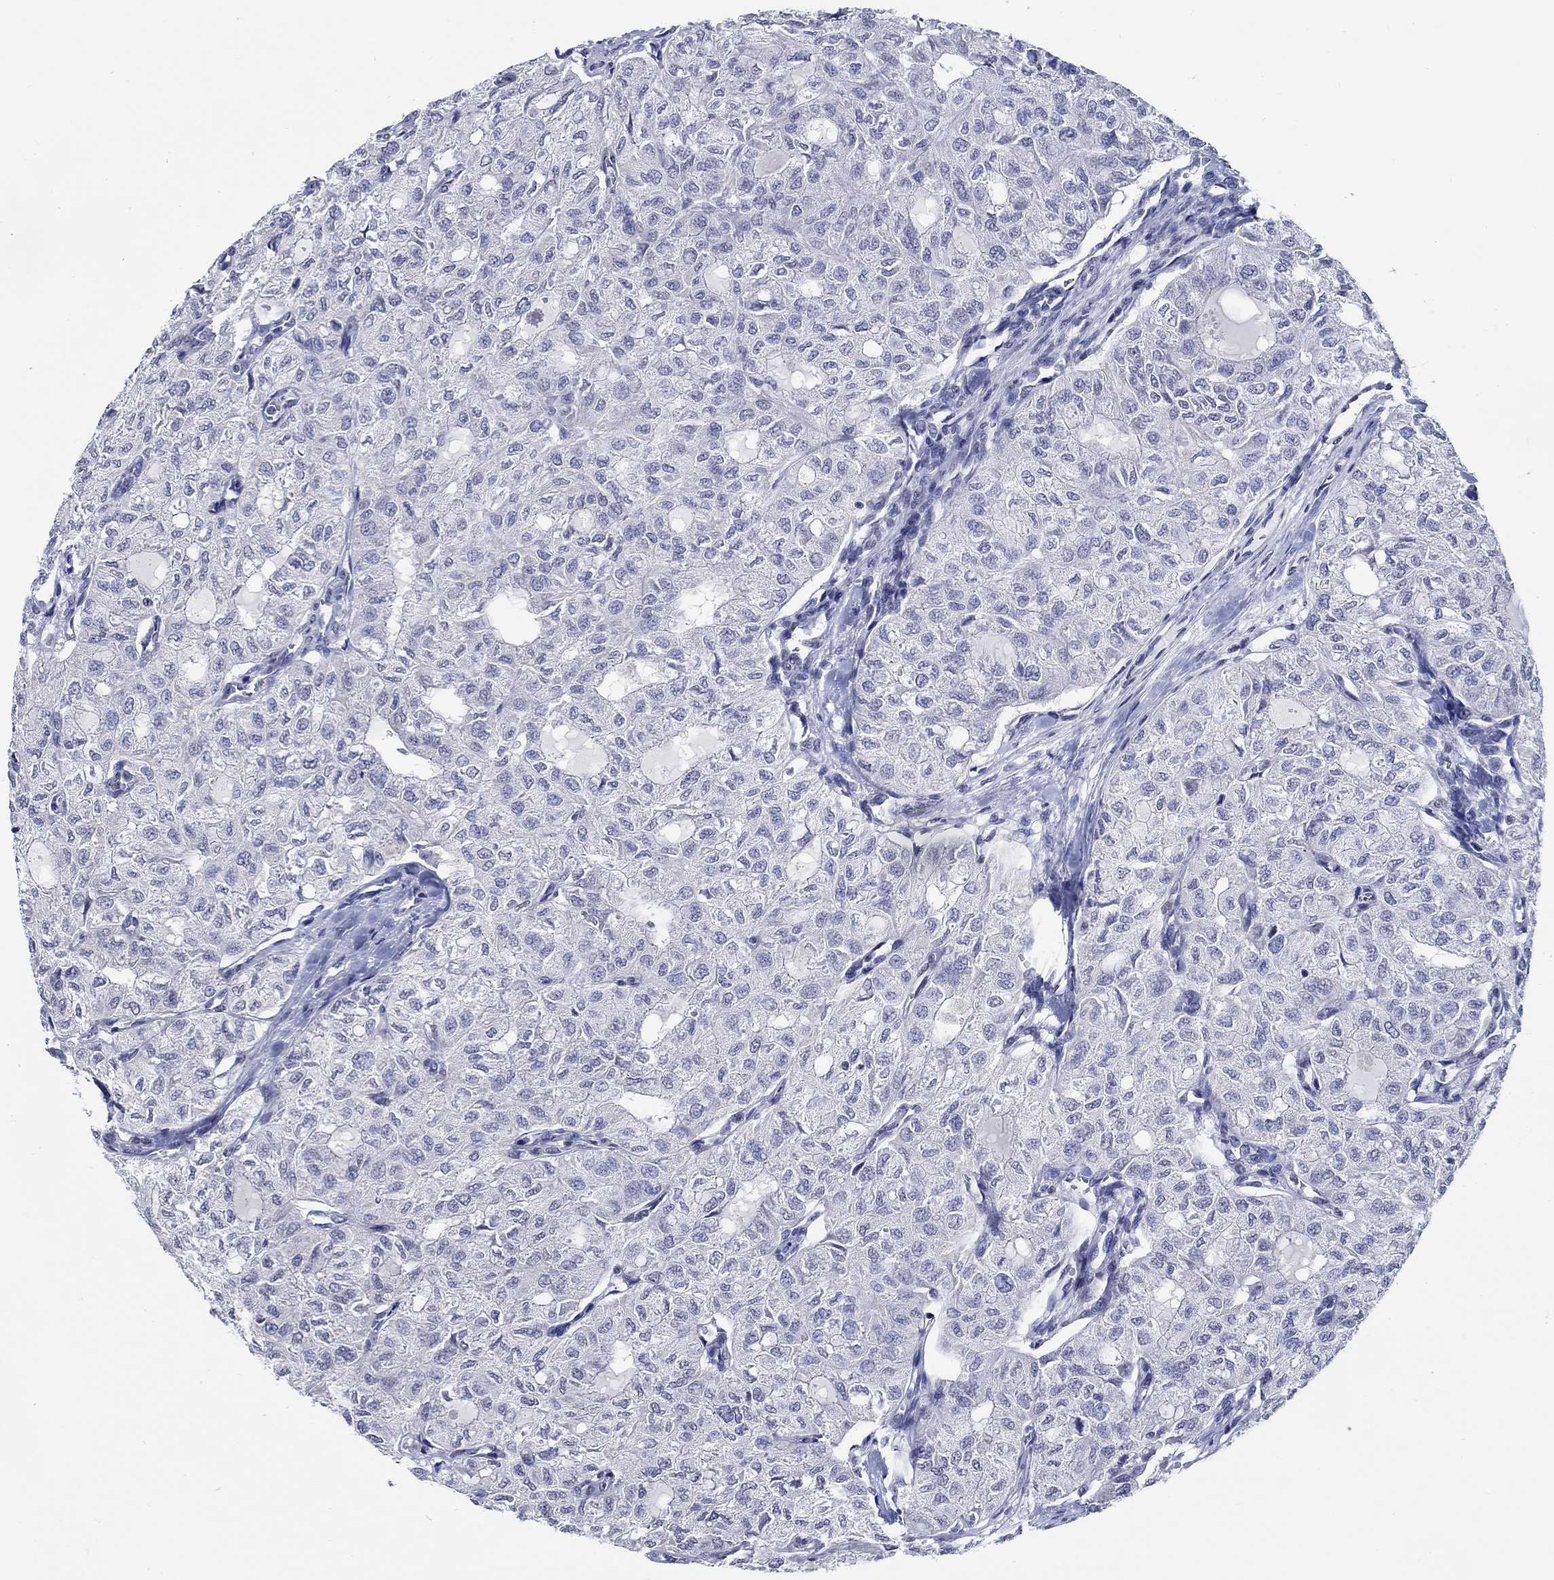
{"staining": {"intensity": "negative", "quantity": "none", "location": "none"}, "tissue": "thyroid cancer", "cell_type": "Tumor cells", "image_type": "cancer", "snomed": [{"axis": "morphology", "description": "Follicular adenoma carcinoma, NOS"}, {"axis": "topography", "description": "Thyroid gland"}], "caption": "Immunohistochemical staining of thyroid cancer exhibits no significant expression in tumor cells.", "gene": "PDE1B", "patient": {"sex": "male", "age": 75}}